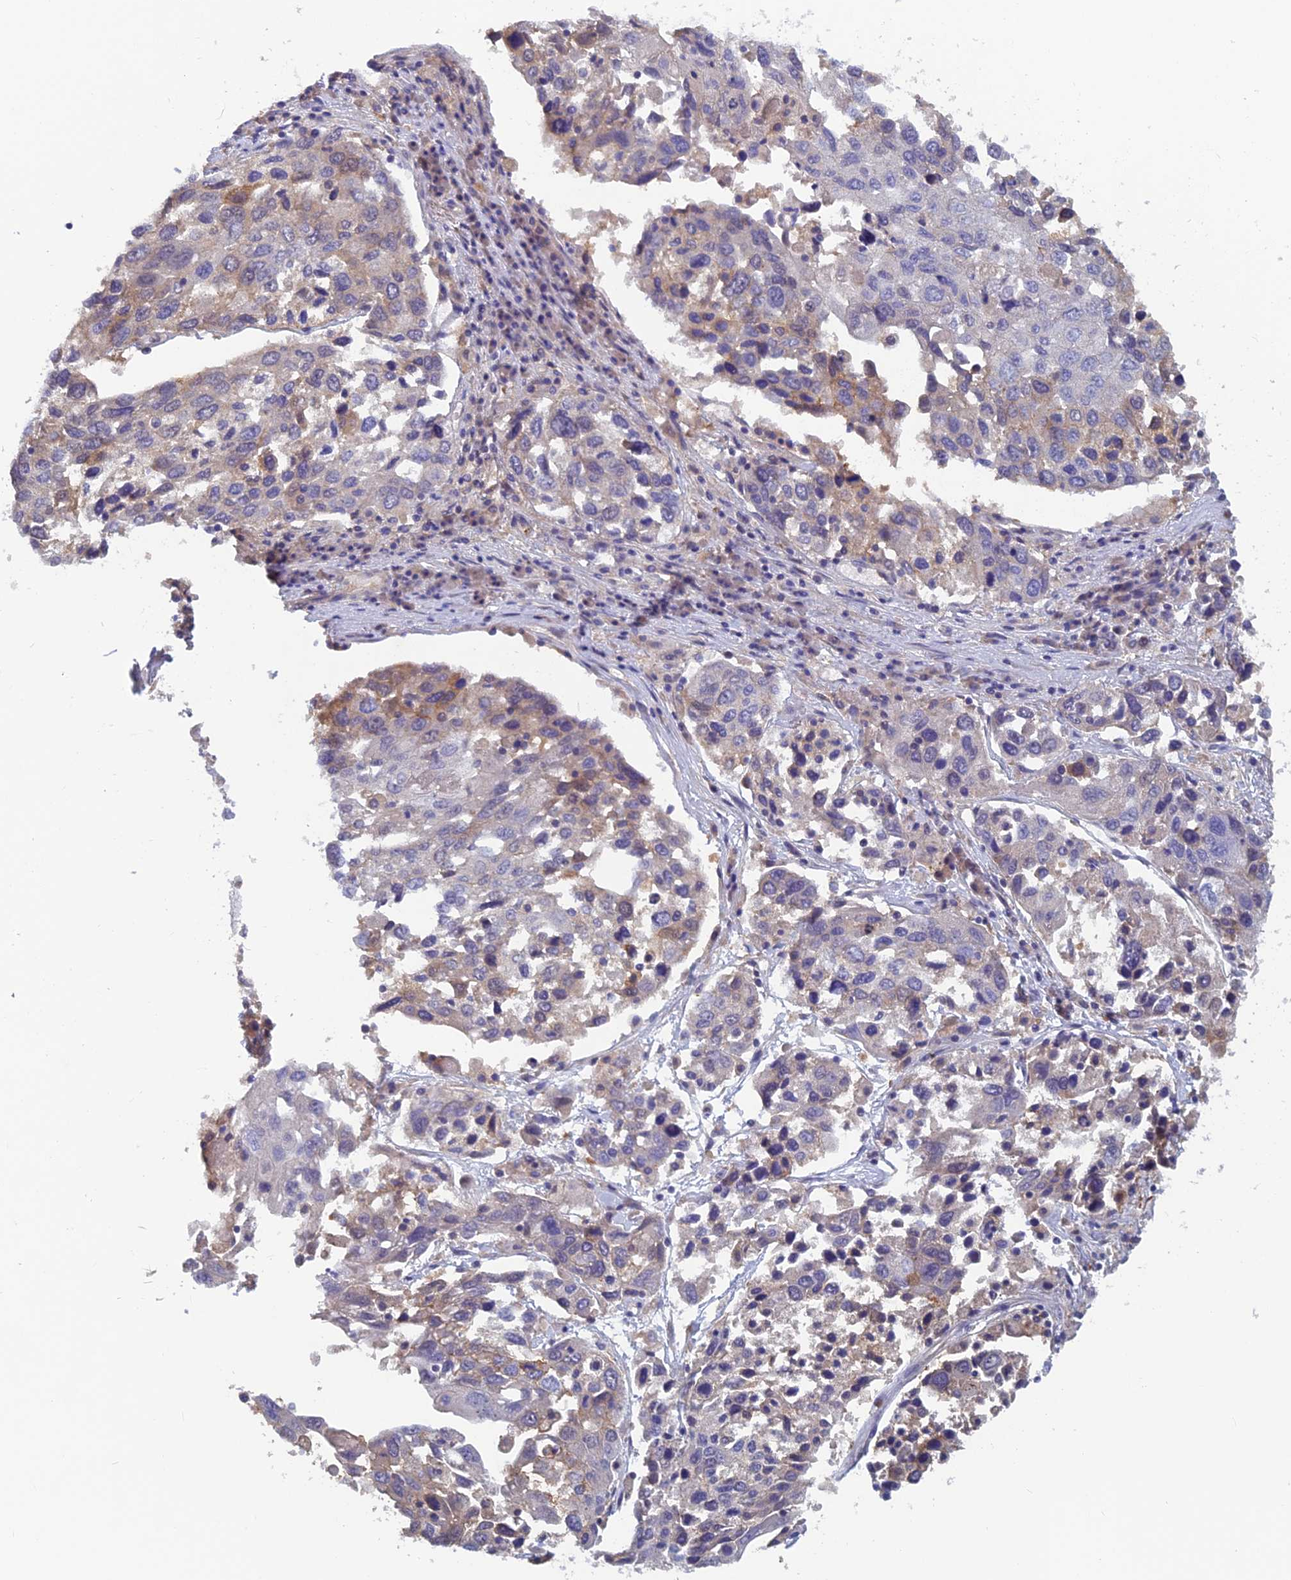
{"staining": {"intensity": "weak", "quantity": "<25%", "location": "cytoplasmic/membranous"}, "tissue": "lung cancer", "cell_type": "Tumor cells", "image_type": "cancer", "snomed": [{"axis": "morphology", "description": "Squamous cell carcinoma, NOS"}, {"axis": "topography", "description": "Lung"}], "caption": "High magnification brightfield microscopy of lung cancer (squamous cell carcinoma) stained with DAB (3,3'-diaminobenzidine) (brown) and counterstained with hematoxylin (blue): tumor cells show no significant expression.", "gene": "HECA", "patient": {"sex": "male", "age": 65}}